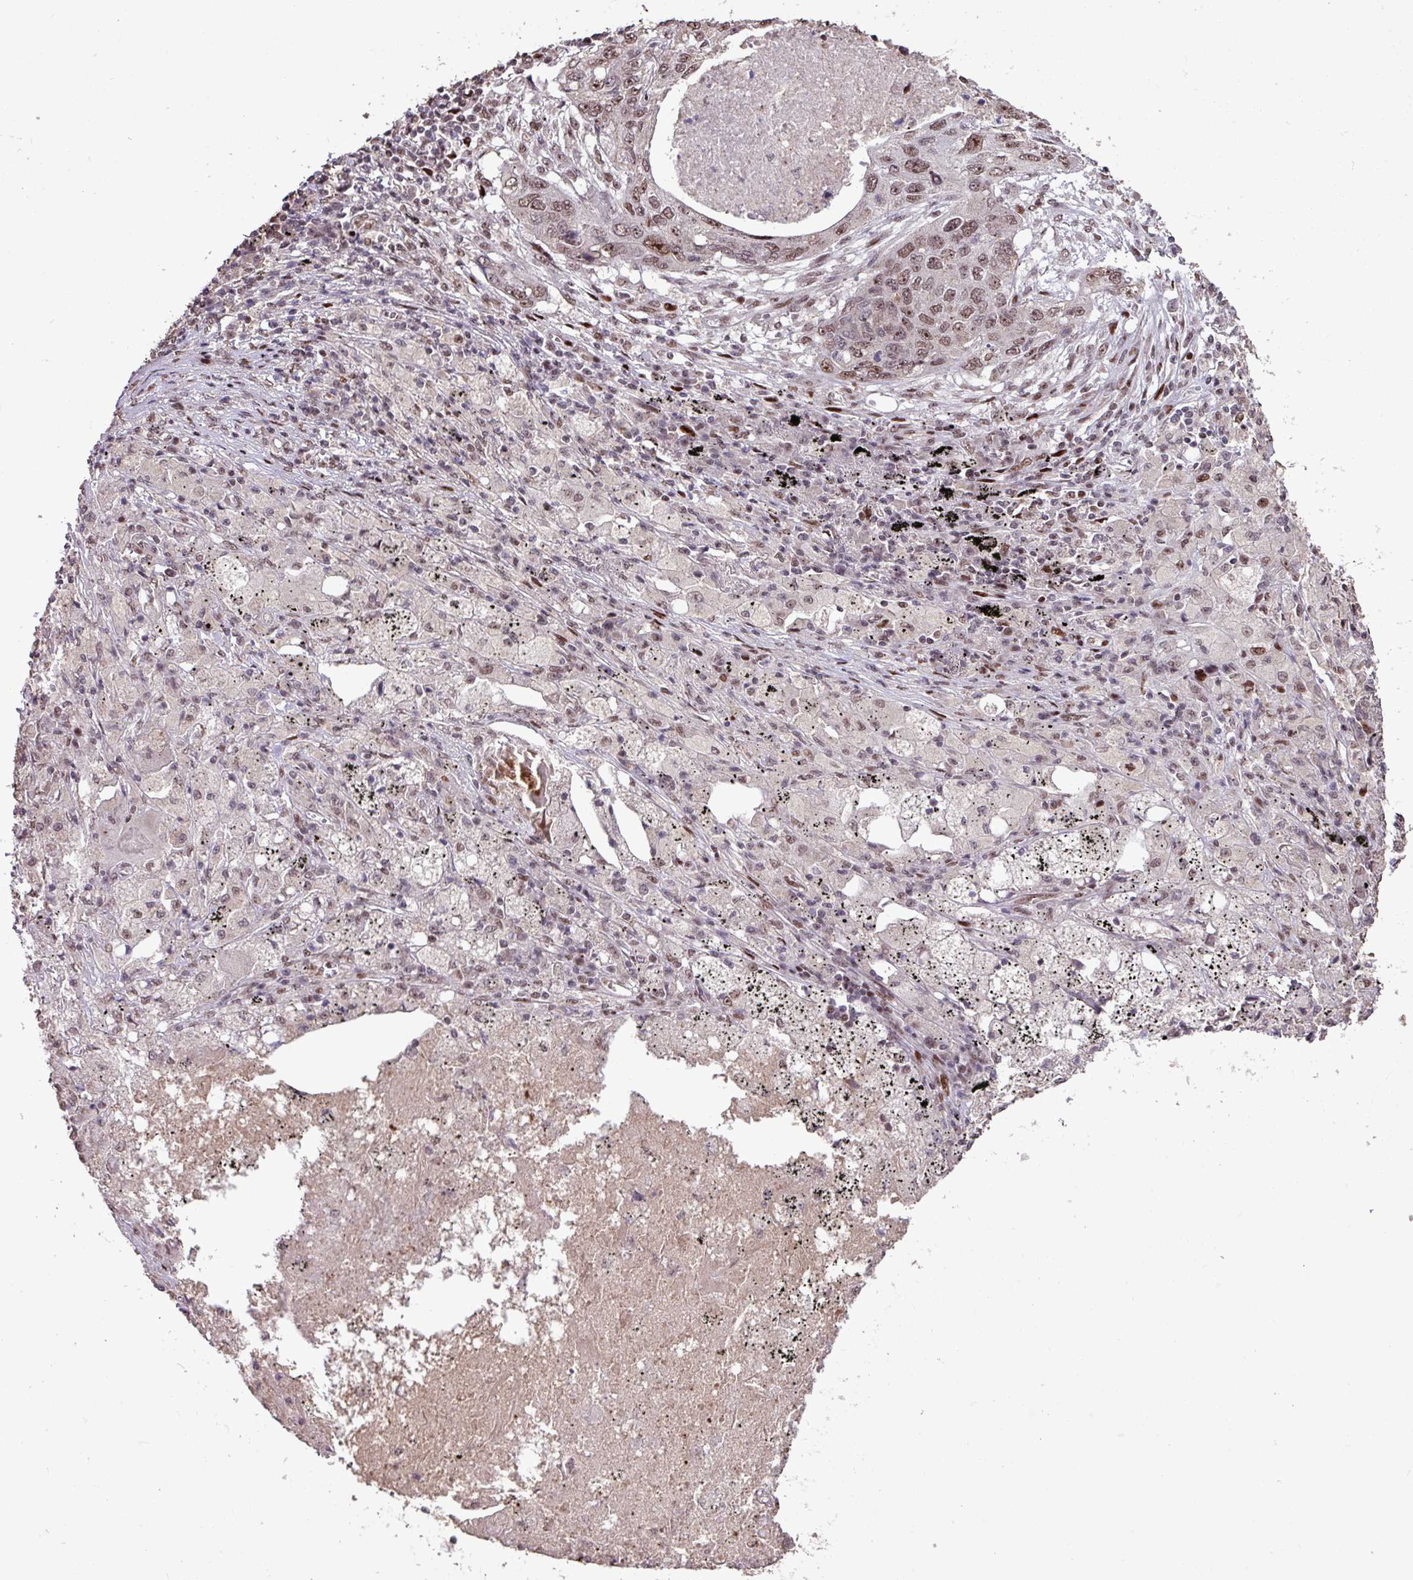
{"staining": {"intensity": "moderate", "quantity": ">75%", "location": "nuclear"}, "tissue": "lung cancer", "cell_type": "Tumor cells", "image_type": "cancer", "snomed": [{"axis": "morphology", "description": "Squamous cell carcinoma, NOS"}, {"axis": "topography", "description": "Lung"}], "caption": "Lung squamous cell carcinoma stained with a protein marker reveals moderate staining in tumor cells.", "gene": "ZNF709", "patient": {"sex": "female", "age": 63}}